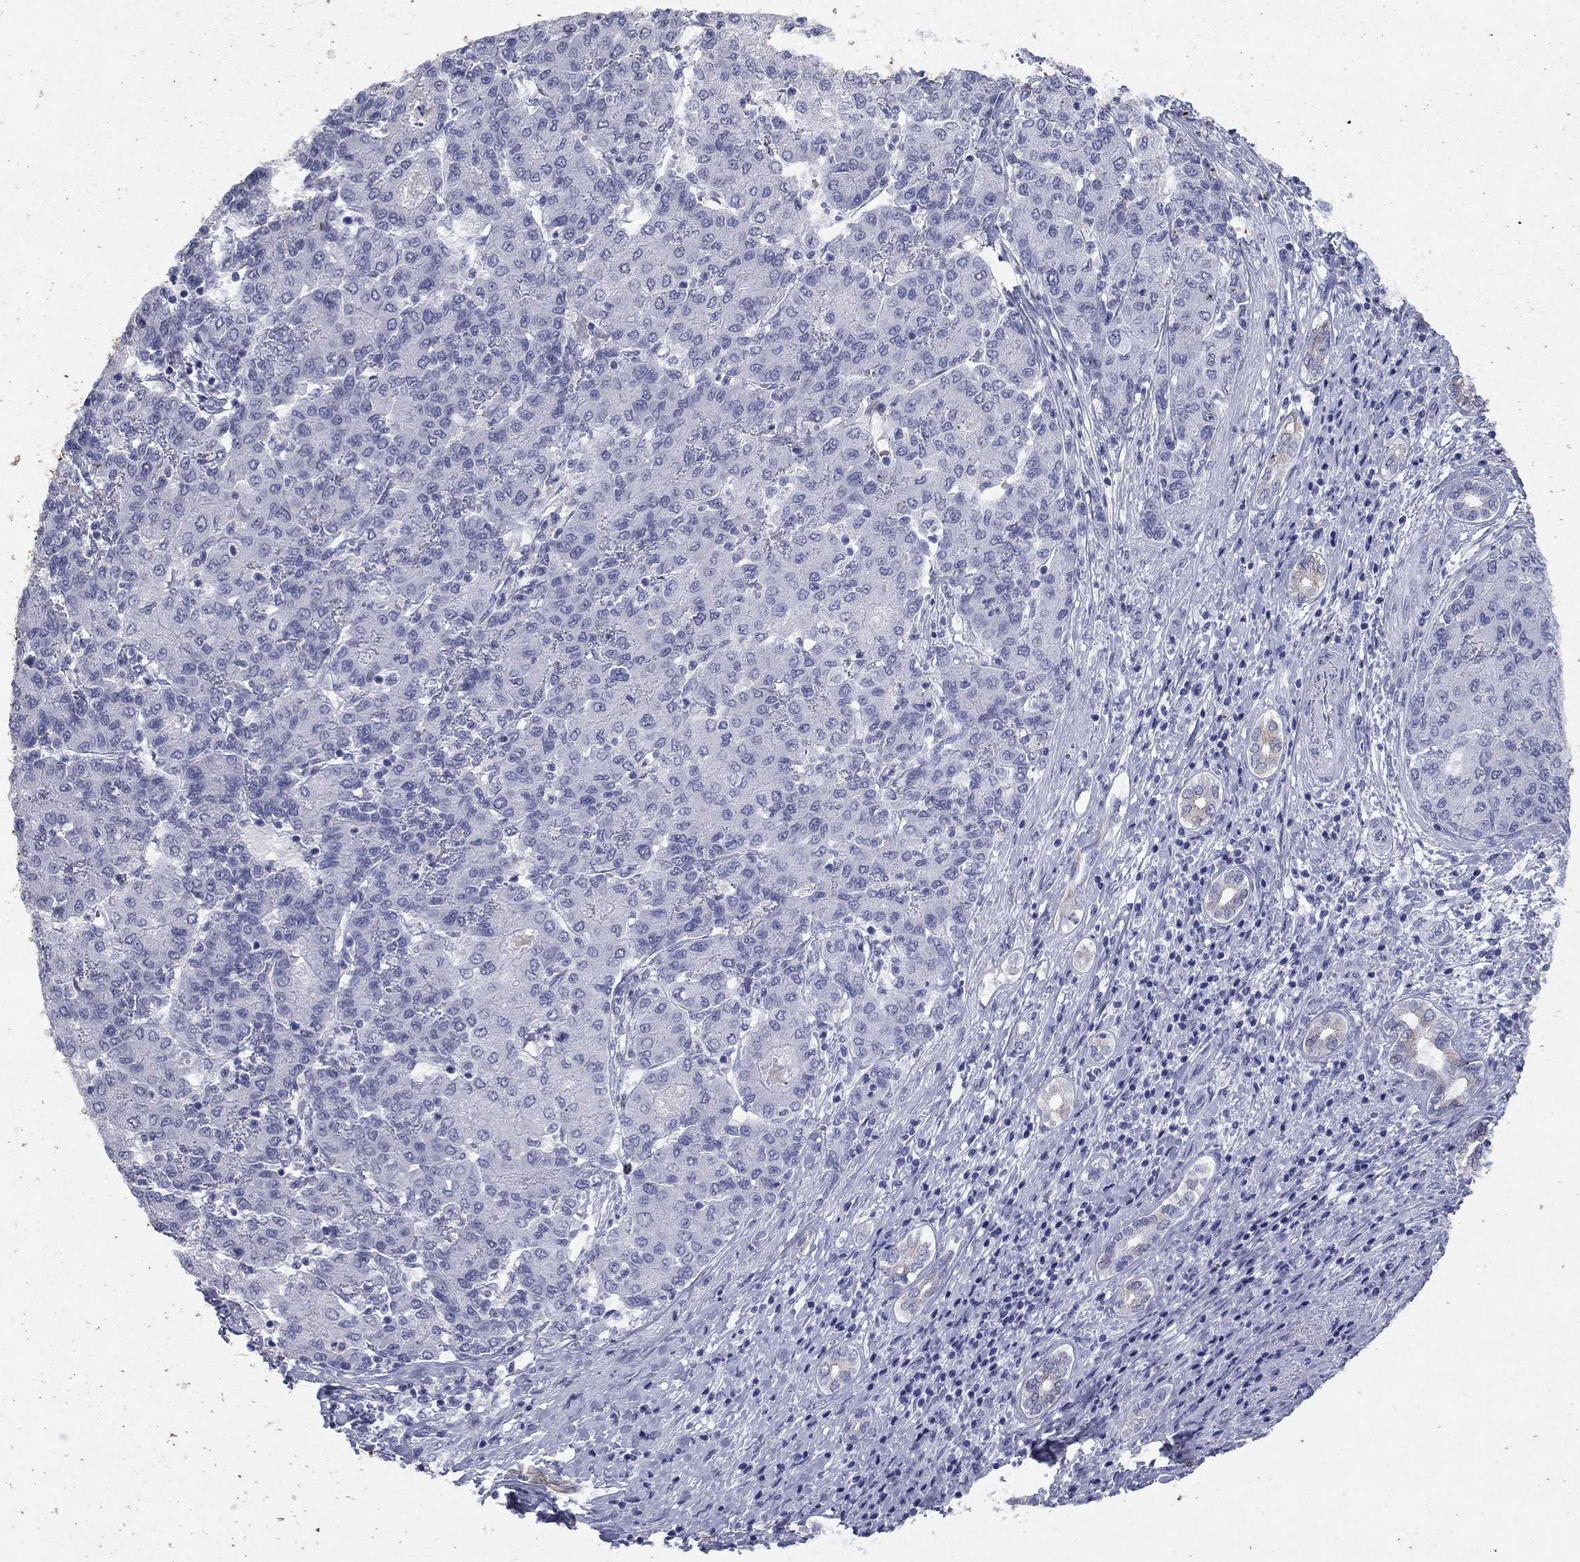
{"staining": {"intensity": "negative", "quantity": "none", "location": "none"}, "tissue": "liver cancer", "cell_type": "Tumor cells", "image_type": "cancer", "snomed": [{"axis": "morphology", "description": "Carcinoma, Hepatocellular, NOS"}, {"axis": "topography", "description": "Liver"}], "caption": "An immunohistochemistry image of hepatocellular carcinoma (liver) is shown. There is no staining in tumor cells of hepatocellular carcinoma (liver).", "gene": "KRT75", "patient": {"sex": "male", "age": 65}}